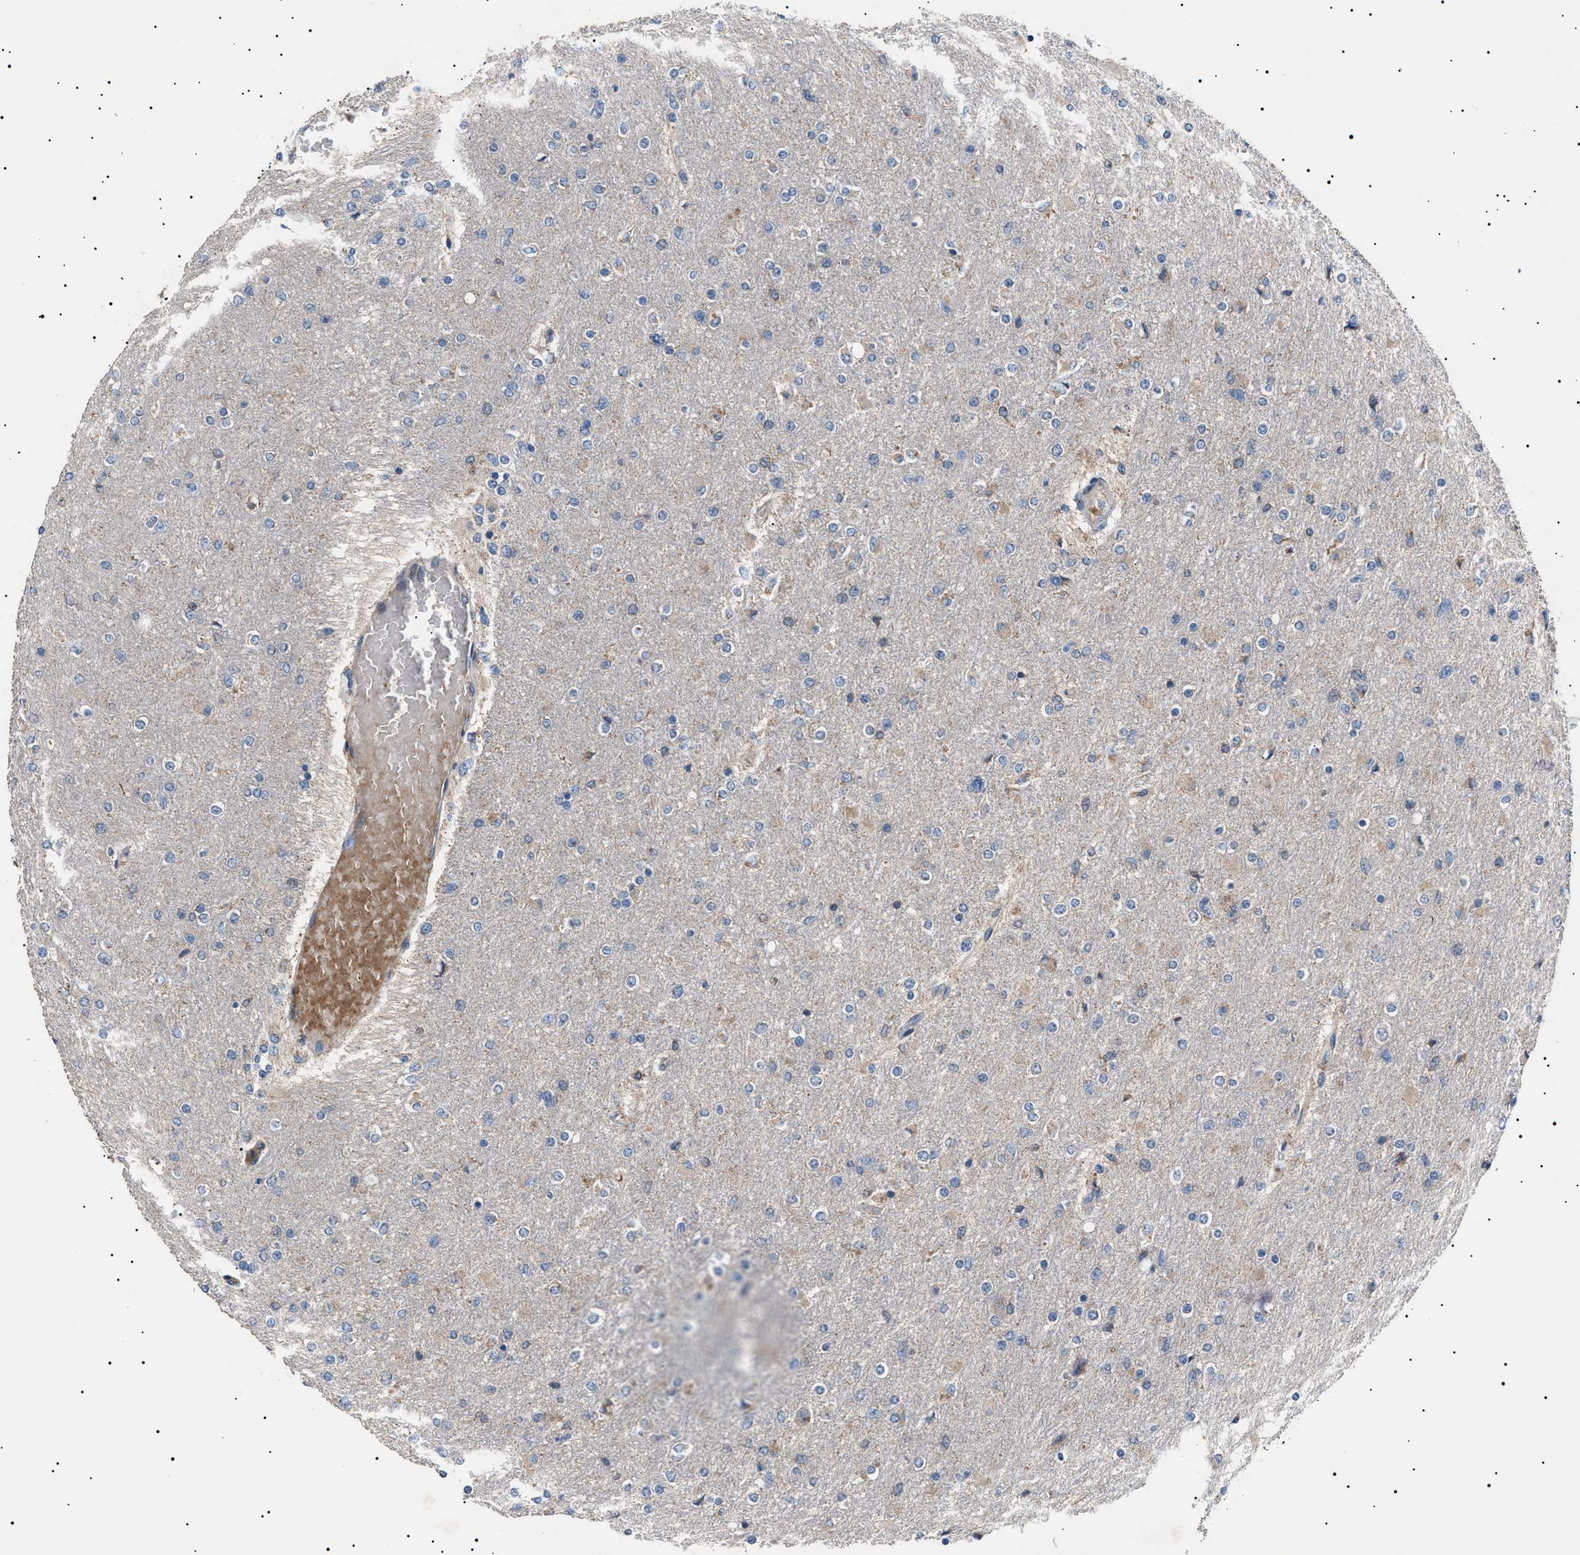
{"staining": {"intensity": "weak", "quantity": "<25%", "location": "cytoplasmic/membranous"}, "tissue": "glioma", "cell_type": "Tumor cells", "image_type": "cancer", "snomed": [{"axis": "morphology", "description": "Glioma, malignant, High grade"}, {"axis": "topography", "description": "Cerebral cortex"}], "caption": "This image is of high-grade glioma (malignant) stained with immunohistochemistry to label a protein in brown with the nuclei are counter-stained blue. There is no expression in tumor cells. (Brightfield microscopy of DAB IHC at high magnification).", "gene": "PTRH1", "patient": {"sex": "female", "age": 36}}